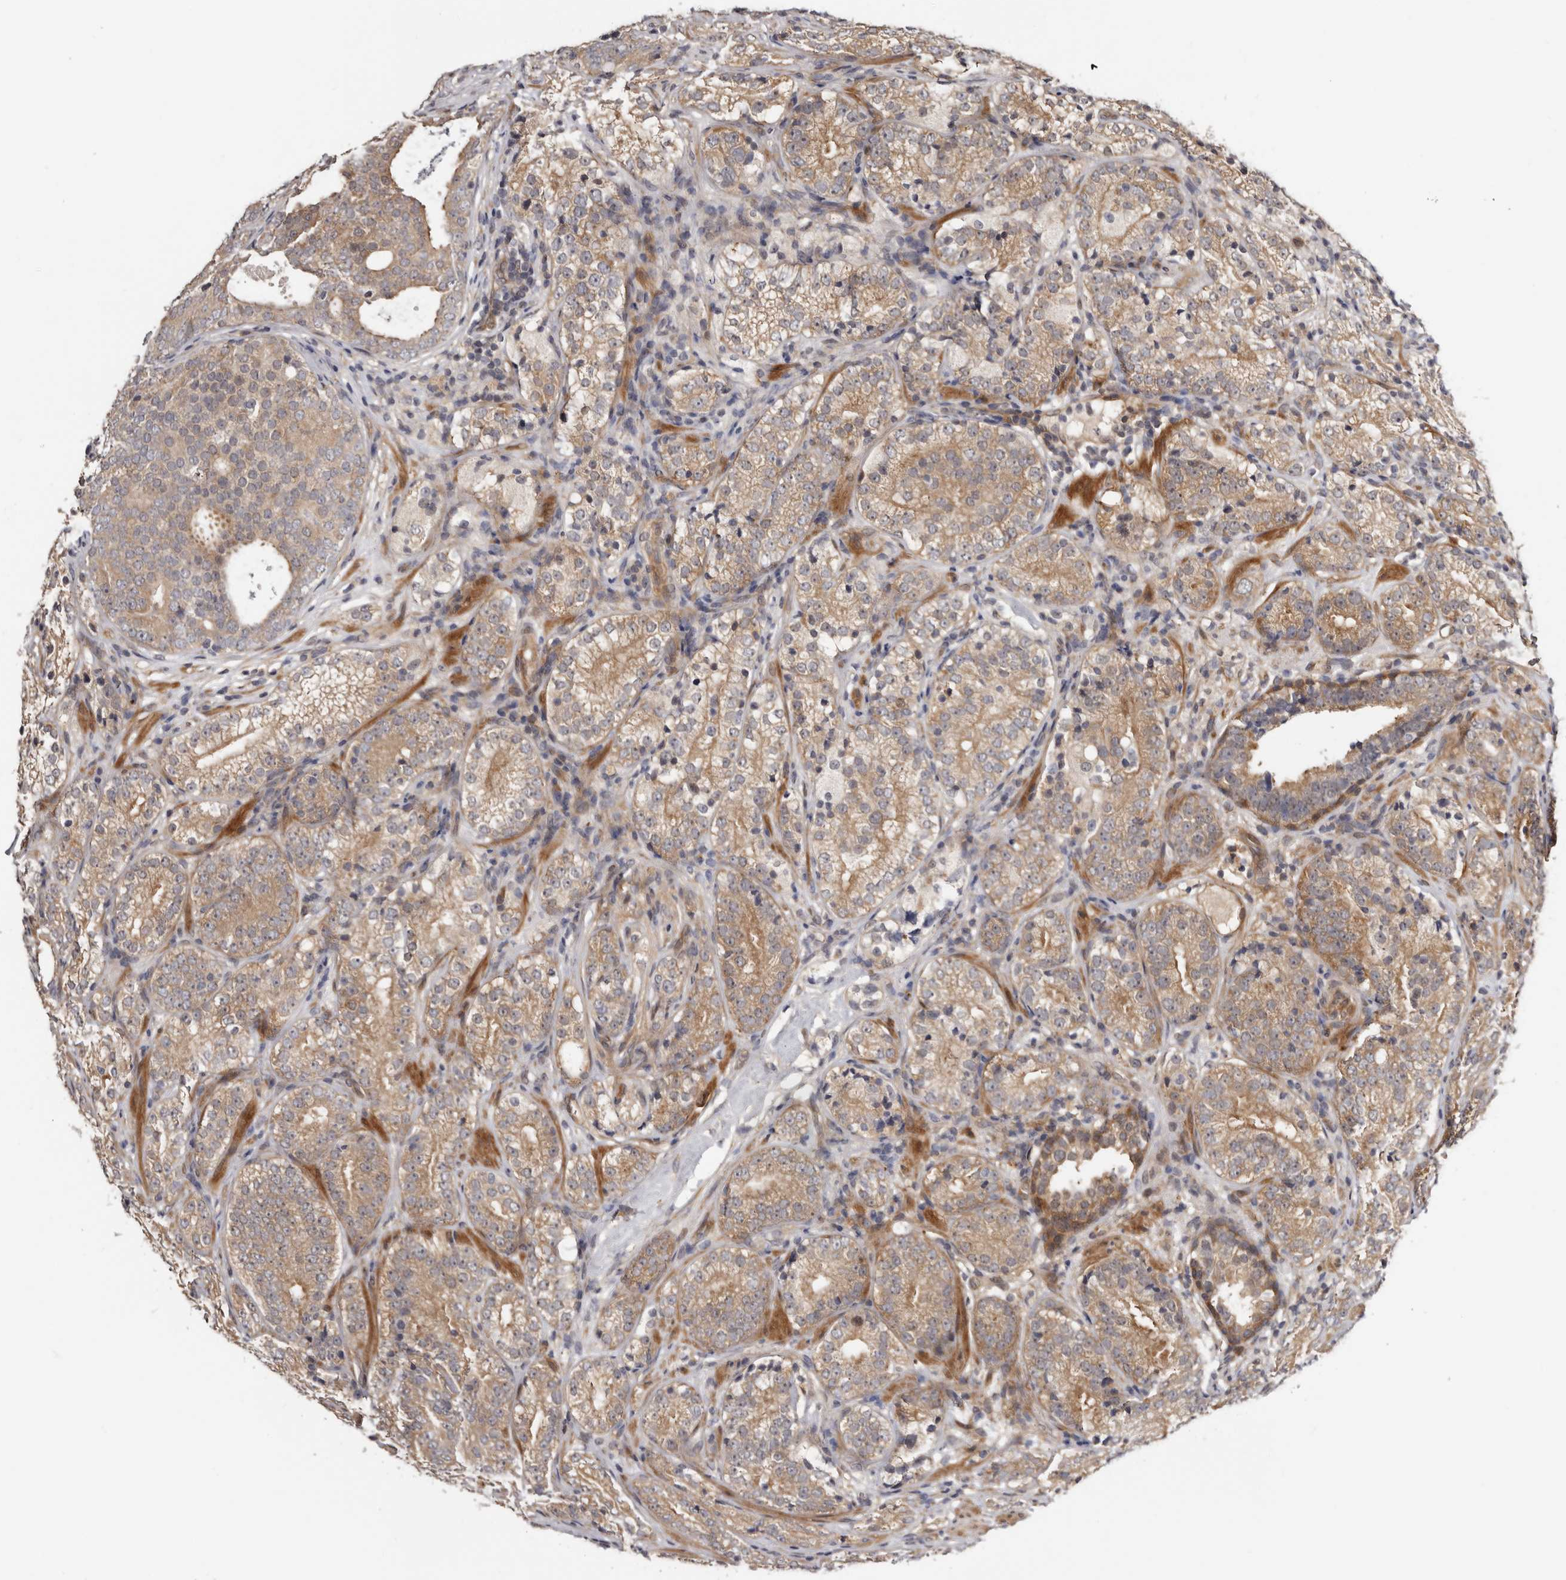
{"staining": {"intensity": "moderate", "quantity": ">75%", "location": "cytoplasmic/membranous"}, "tissue": "prostate cancer", "cell_type": "Tumor cells", "image_type": "cancer", "snomed": [{"axis": "morphology", "description": "Adenocarcinoma, High grade"}, {"axis": "topography", "description": "Prostate"}], "caption": "Immunohistochemical staining of human high-grade adenocarcinoma (prostate) exhibits medium levels of moderate cytoplasmic/membranous protein positivity in about >75% of tumor cells.", "gene": "SBDS", "patient": {"sex": "male", "age": 56}}